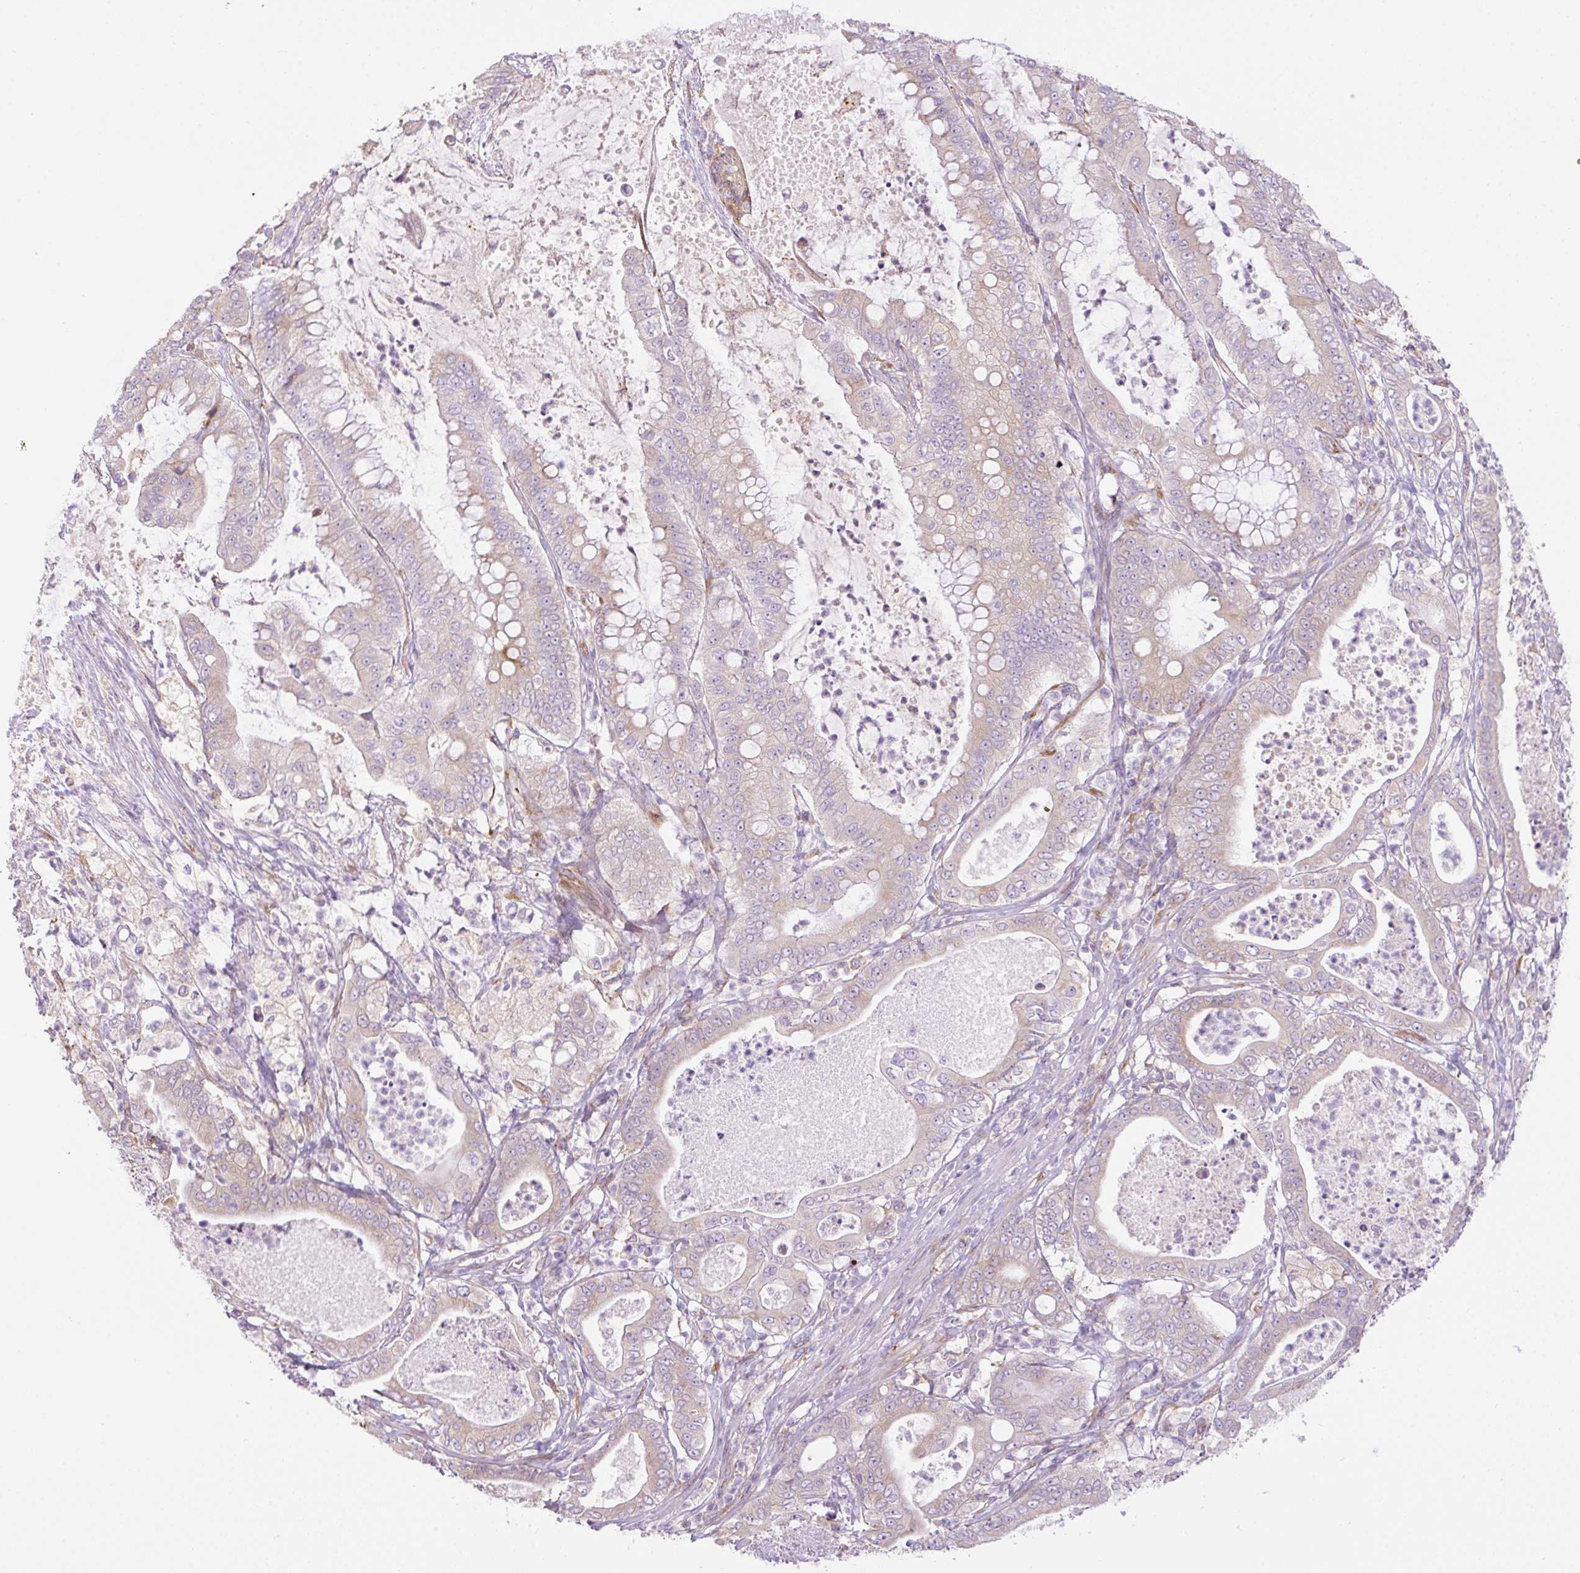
{"staining": {"intensity": "weak", "quantity": "25%-75%", "location": "cytoplasmic/membranous"}, "tissue": "pancreatic cancer", "cell_type": "Tumor cells", "image_type": "cancer", "snomed": [{"axis": "morphology", "description": "Adenocarcinoma, NOS"}, {"axis": "topography", "description": "Pancreas"}], "caption": "Protein staining demonstrates weak cytoplasmic/membranous expression in about 25%-75% of tumor cells in adenocarcinoma (pancreatic).", "gene": "POFUT1", "patient": {"sex": "male", "age": 71}}